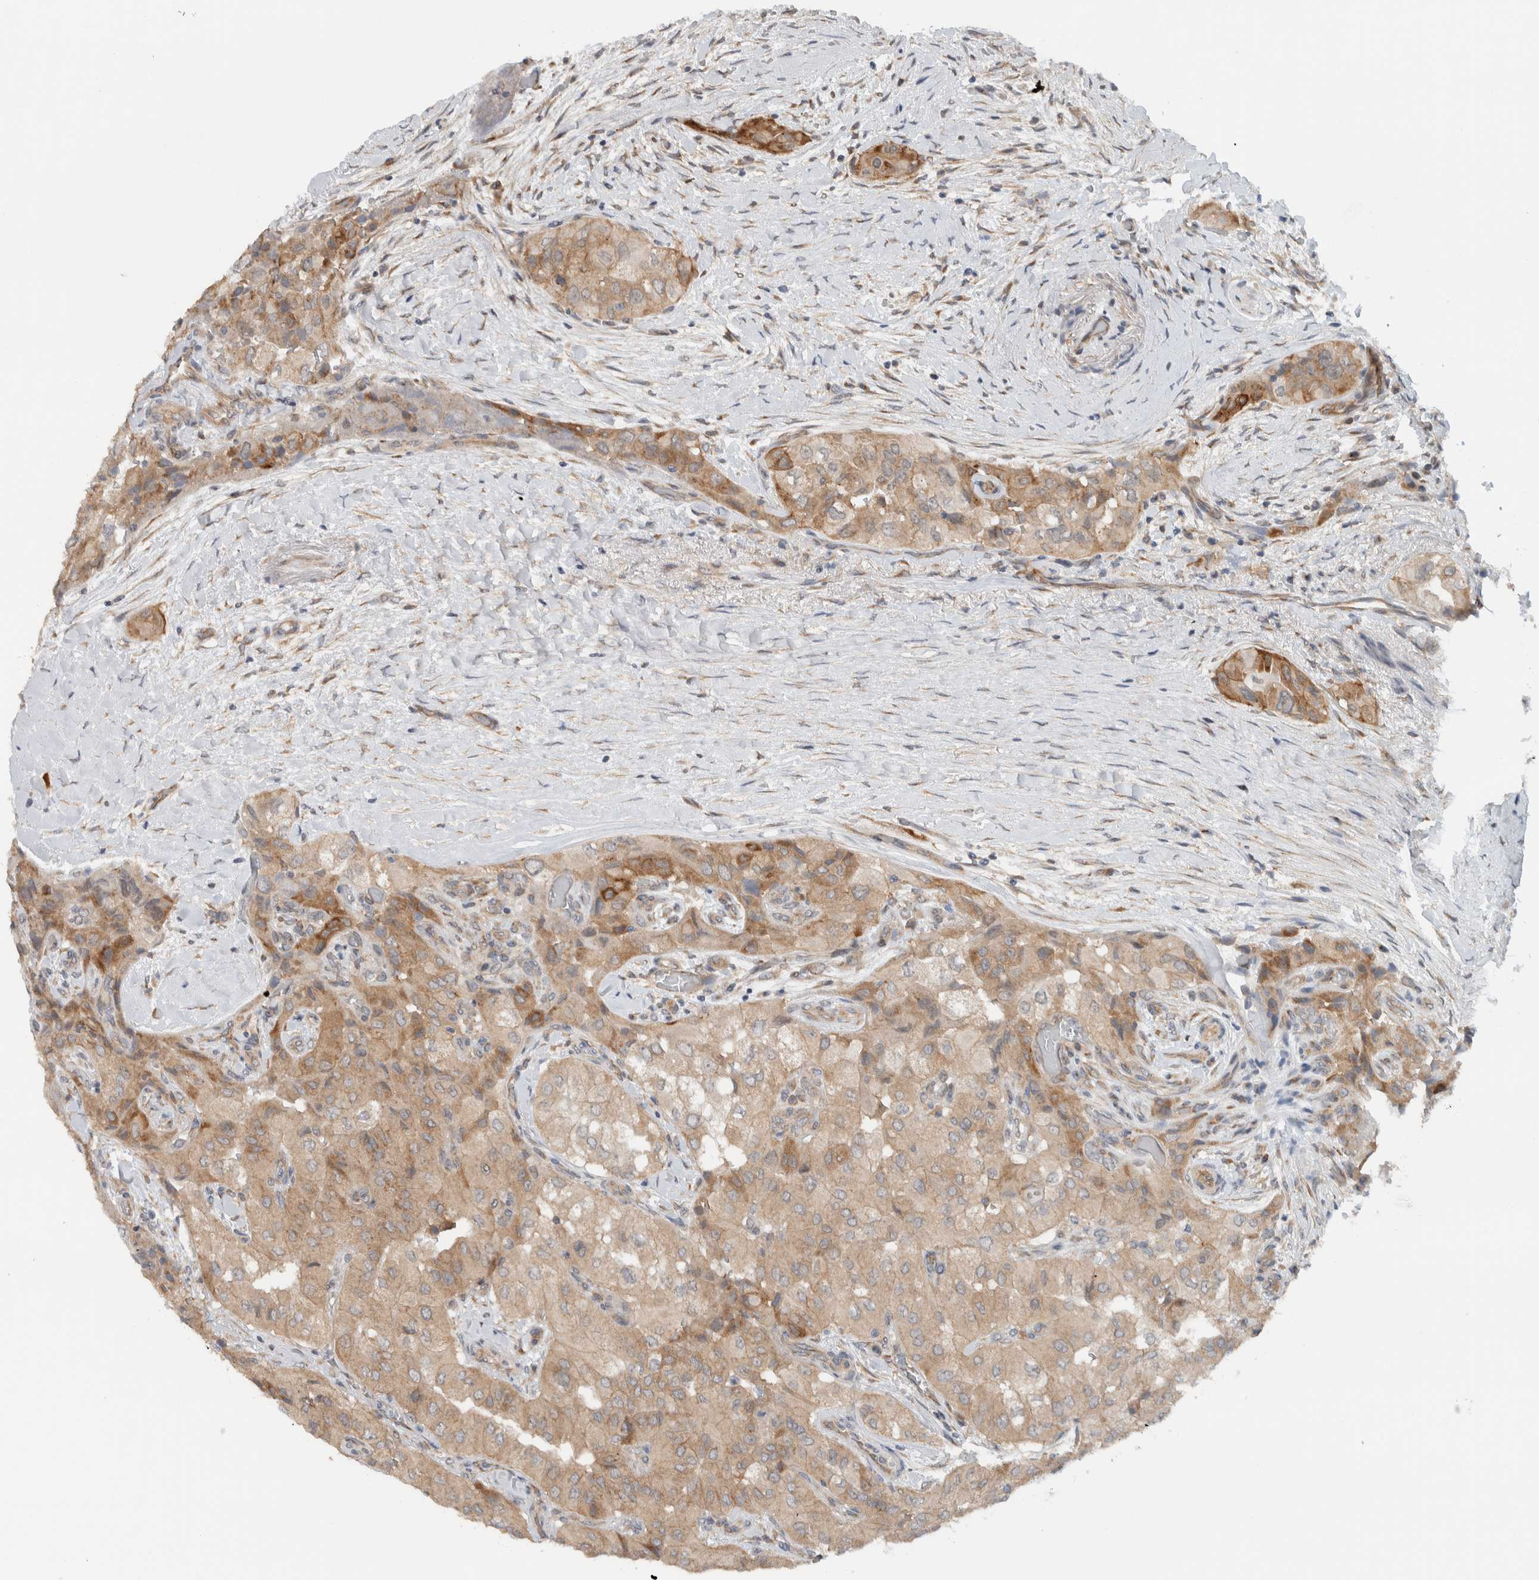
{"staining": {"intensity": "moderate", "quantity": ">75%", "location": "cytoplasmic/membranous"}, "tissue": "thyroid cancer", "cell_type": "Tumor cells", "image_type": "cancer", "snomed": [{"axis": "morphology", "description": "Papillary adenocarcinoma, NOS"}, {"axis": "topography", "description": "Thyroid gland"}], "caption": "Immunohistochemical staining of human thyroid cancer shows moderate cytoplasmic/membranous protein positivity in about >75% of tumor cells.", "gene": "RERE", "patient": {"sex": "female", "age": 59}}